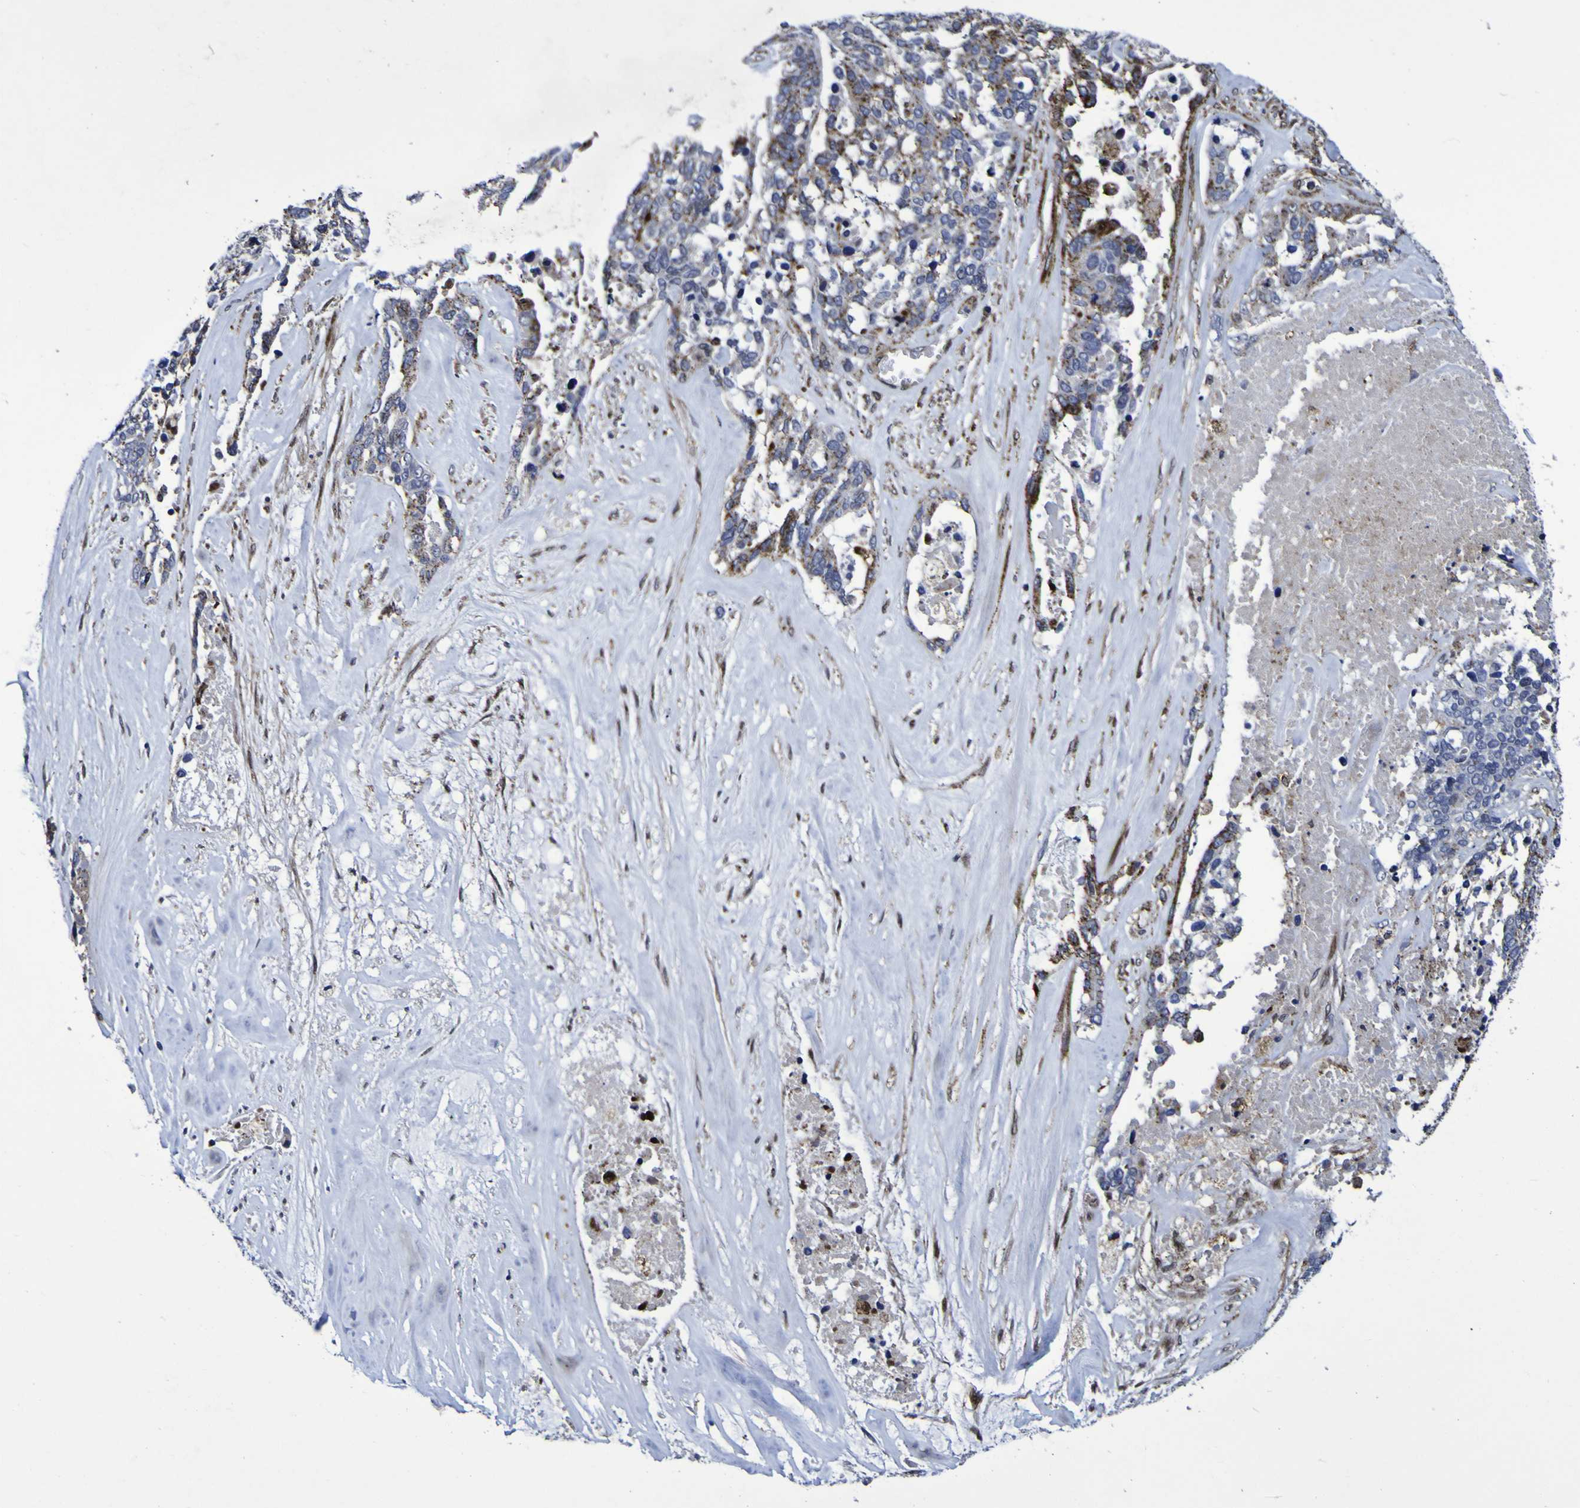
{"staining": {"intensity": "moderate", "quantity": "<25%", "location": "cytoplasmic/membranous"}, "tissue": "ovarian cancer", "cell_type": "Tumor cells", "image_type": "cancer", "snomed": [{"axis": "morphology", "description": "Cystadenocarcinoma, serous, NOS"}, {"axis": "topography", "description": "Ovary"}], "caption": "Immunohistochemistry of human ovarian serous cystadenocarcinoma demonstrates low levels of moderate cytoplasmic/membranous positivity in approximately <25% of tumor cells. (Stains: DAB in brown, nuclei in blue, Microscopy: brightfield microscopy at high magnification).", "gene": "MGLL", "patient": {"sex": "female", "age": 44}}